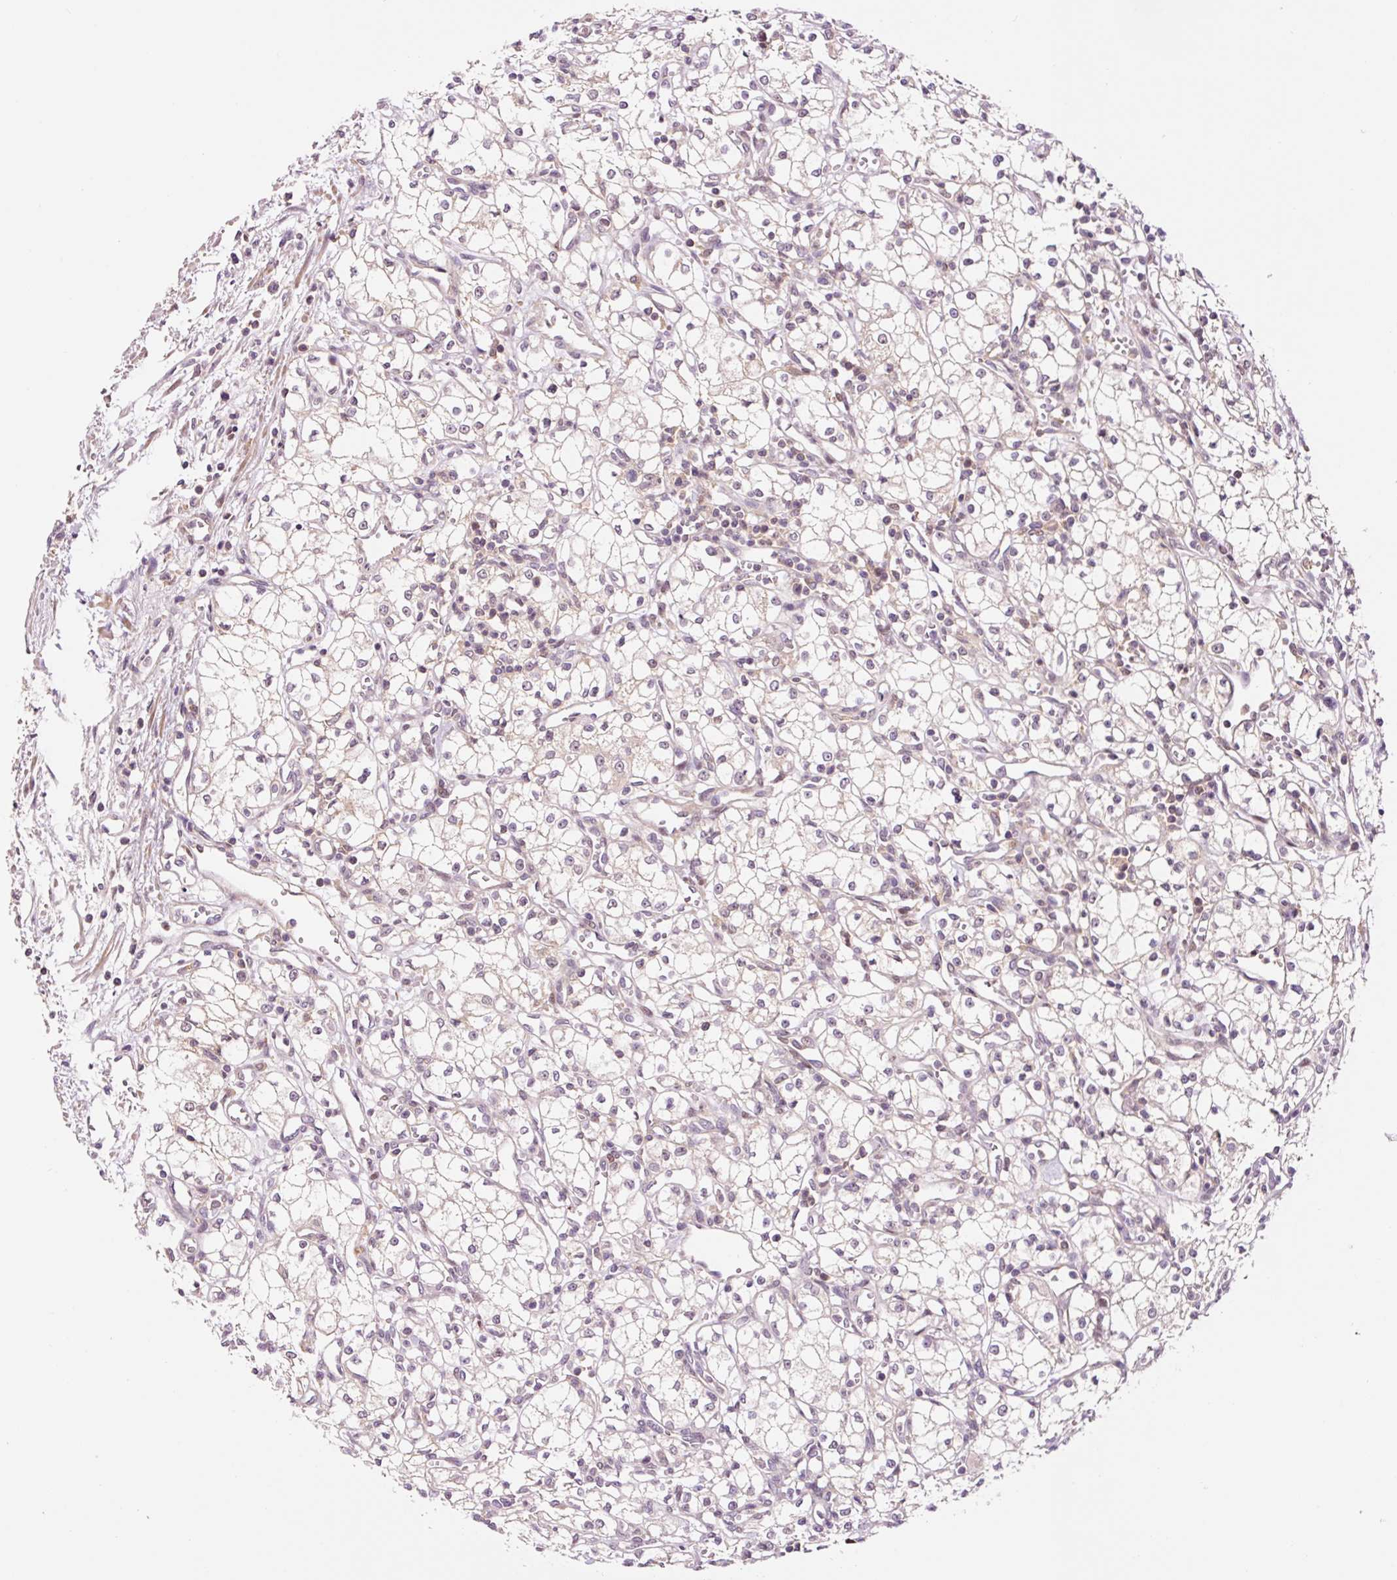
{"staining": {"intensity": "negative", "quantity": "none", "location": "none"}, "tissue": "renal cancer", "cell_type": "Tumor cells", "image_type": "cancer", "snomed": [{"axis": "morphology", "description": "Adenocarcinoma, NOS"}, {"axis": "topography", "description": "Kidney"}], "caption": "The IHC histopathology image has no significant staining in tumor cells of renal adenocarcinoma tissue.", "gene": "DPPA4", "patient": {"sex": "male", "age": 59}}